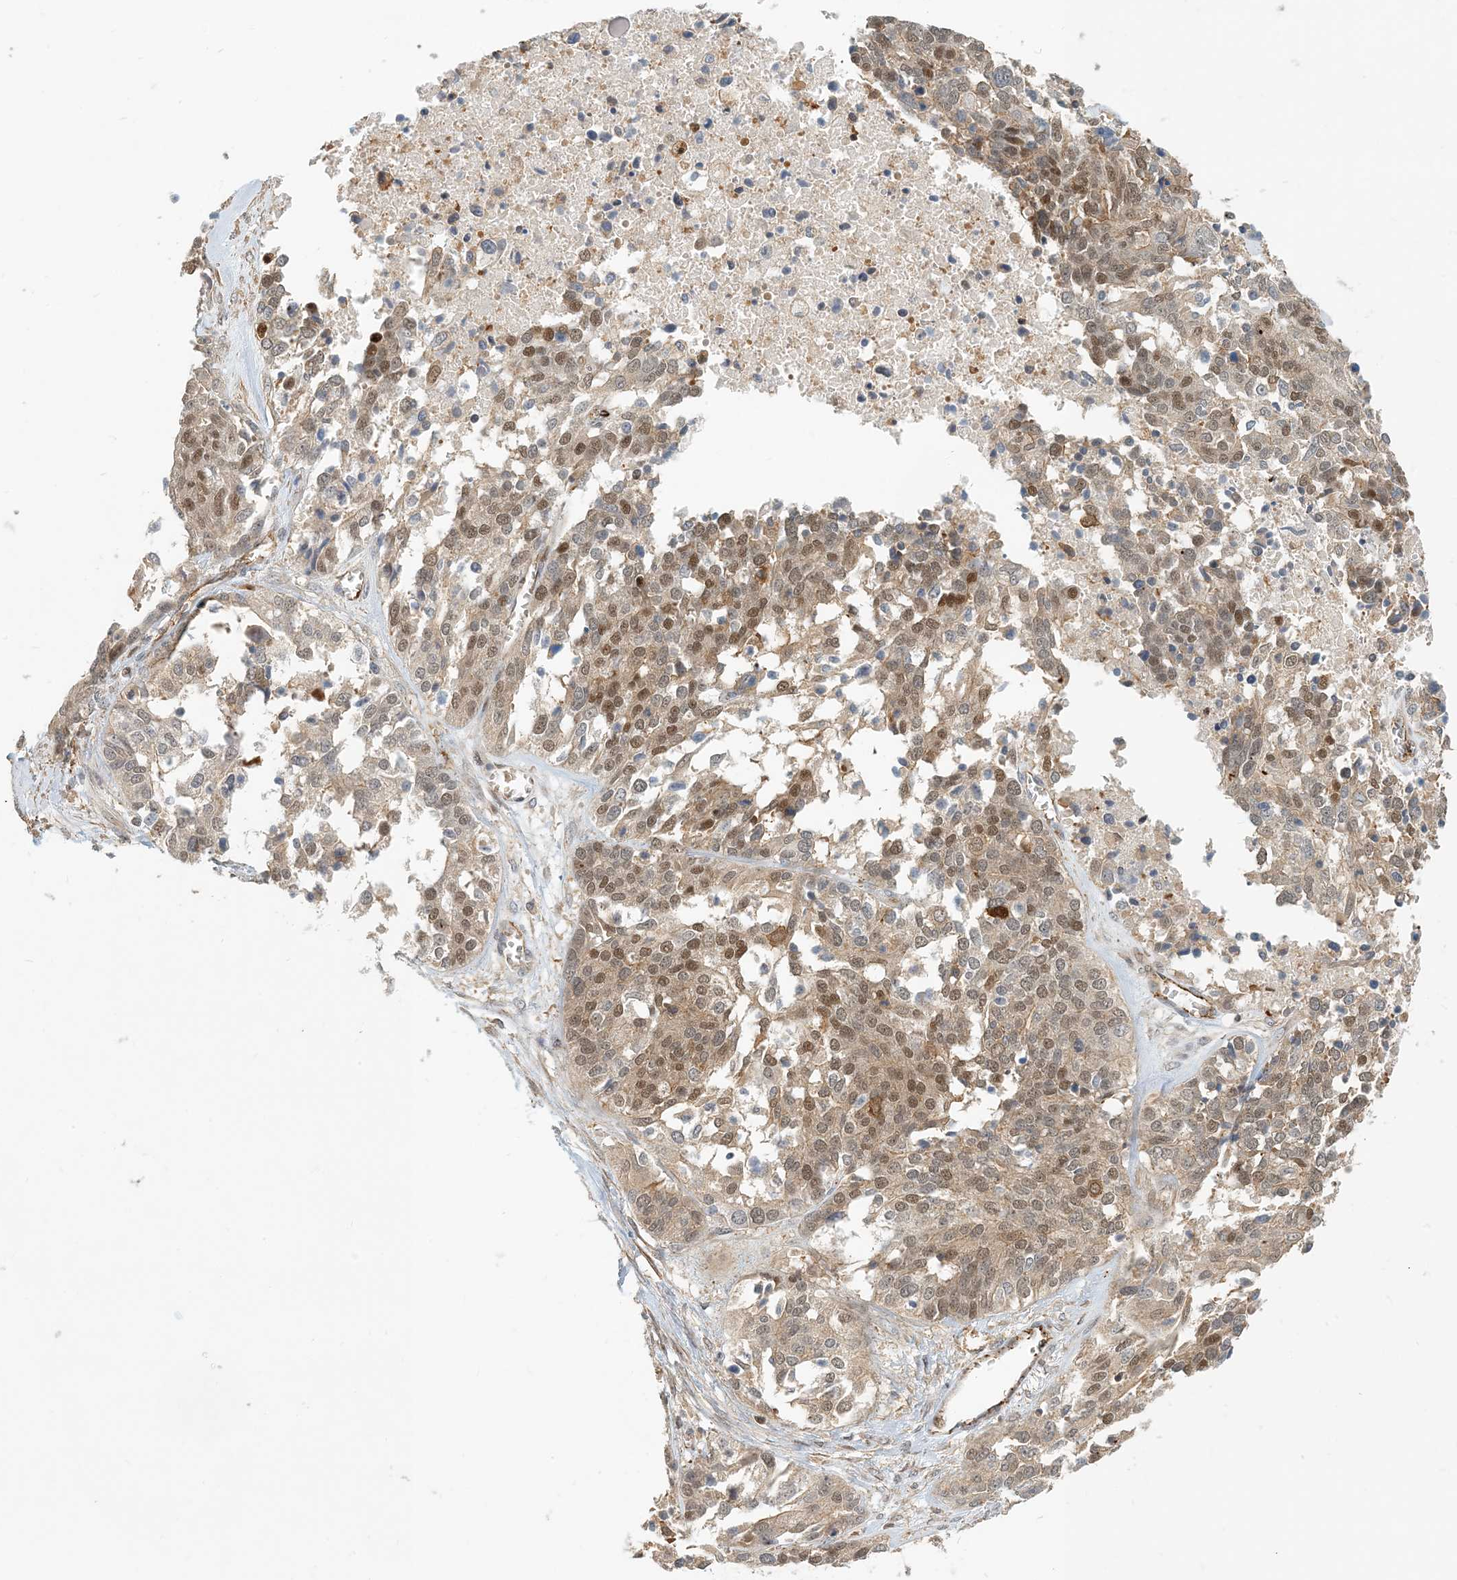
{"staining": {"intensity": "moderate", "quantity": "25%-75%", "location": "nuclear"}, "tissue": "ovarian cancer", "cell_type": "Tumor cells", "image_type": "cancer", "snomed": [{"axis": "morphology", "description": "Cystadenocarcinoma, serous, NOS"}, {"axis": "topography", "description": "Ovary"}], "caption": "Immunohistochemical staining of ovarian cancer (serous cystadenocarcinoma) reveals medium levels of moderate nuclear expression in about 25%-75% of tumor cells. Ihc stains the protein of interest in brown and the nuclei are stained blue.", "gene": "MAPKBP1", "patient": {"sex": "female", "age": 44}}